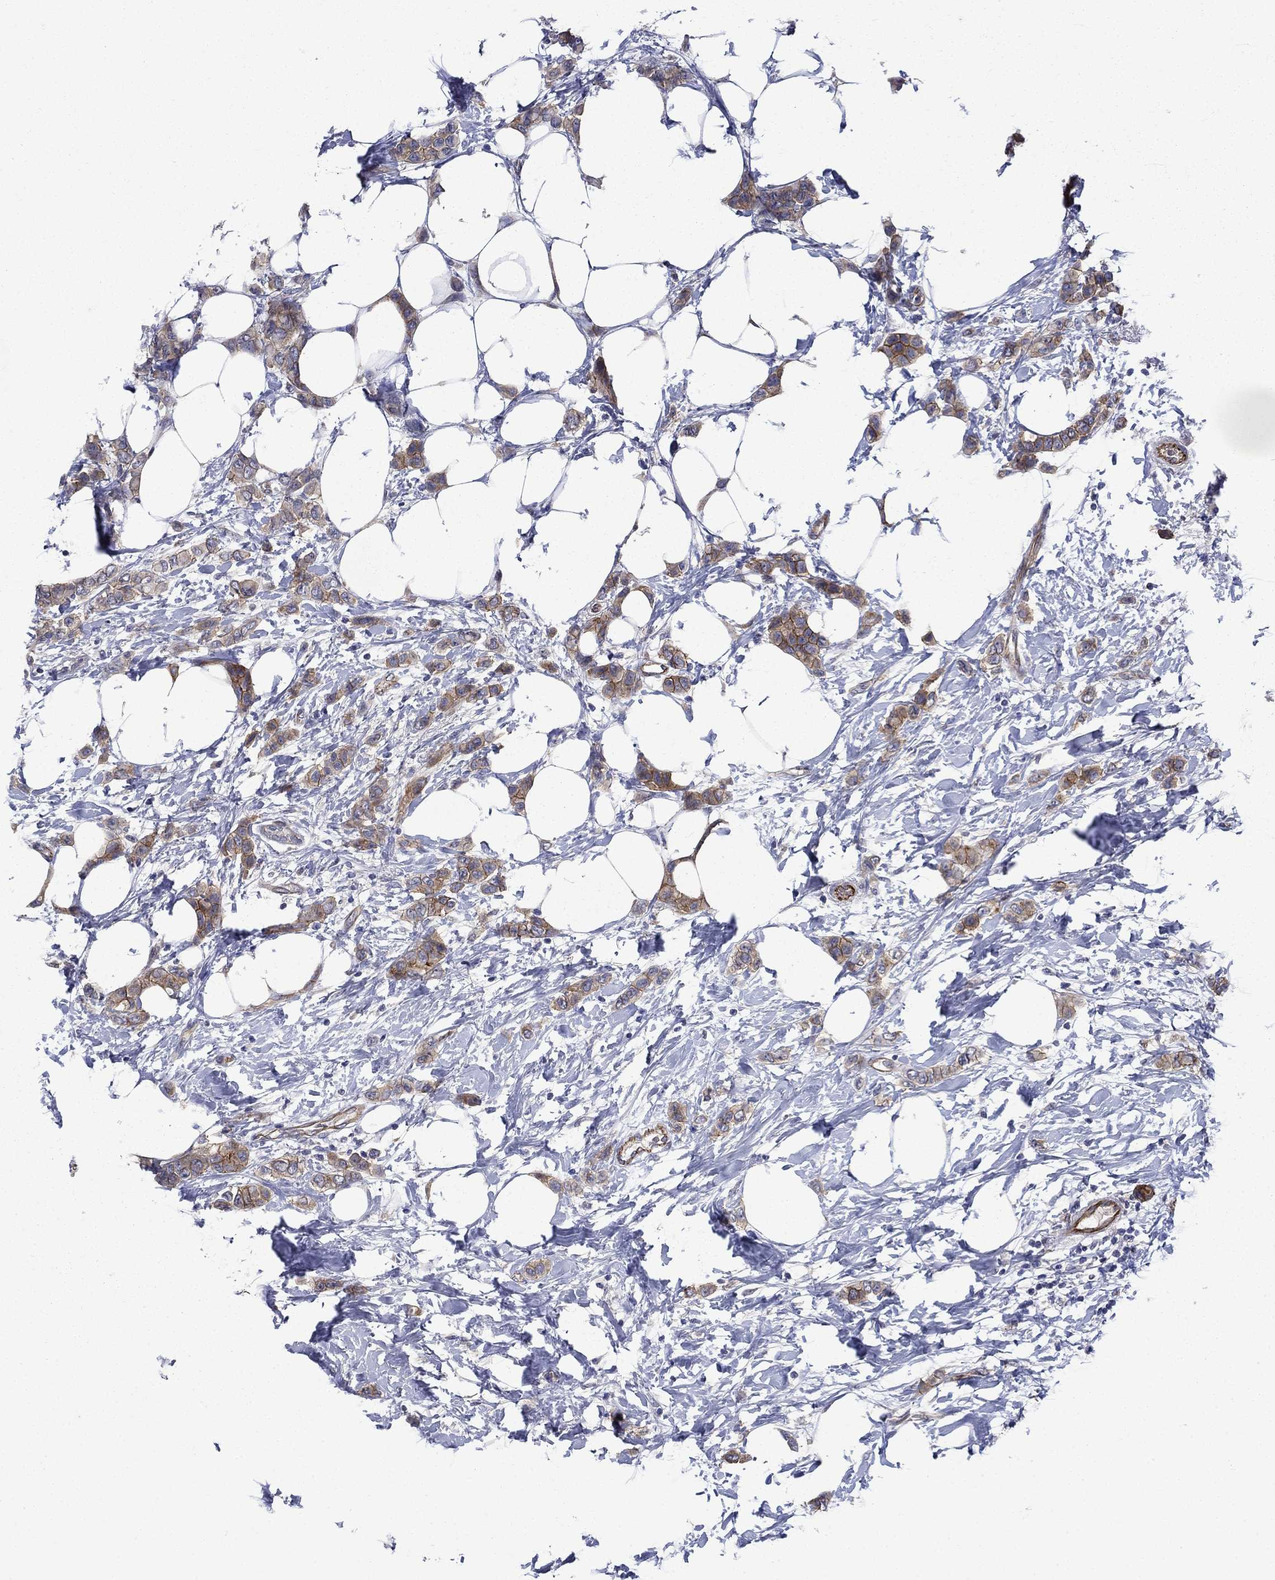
{"staining": {"intensity": "strong", "quantity": "25%-75%", "location": "cytoplasmic/membranous"}, "tissue": "breast cancer", "cell_type": "Tumor cells", "image_type": "cancer", "snomed": [{"axis": "morphology", "description": "Lobular carcinoma"}, {"axis": "topography", "description": "Breast"}], "caption": "This micrograph displays immunohistochemistry (IHC) staining of lobular carcinoma (breast), with high strong cytoplasmic/membranous staining in approximately 25%-75% of tumor cells.", "gene": "SLC7A1", "patient": {"sex": "female", "age": 66}}